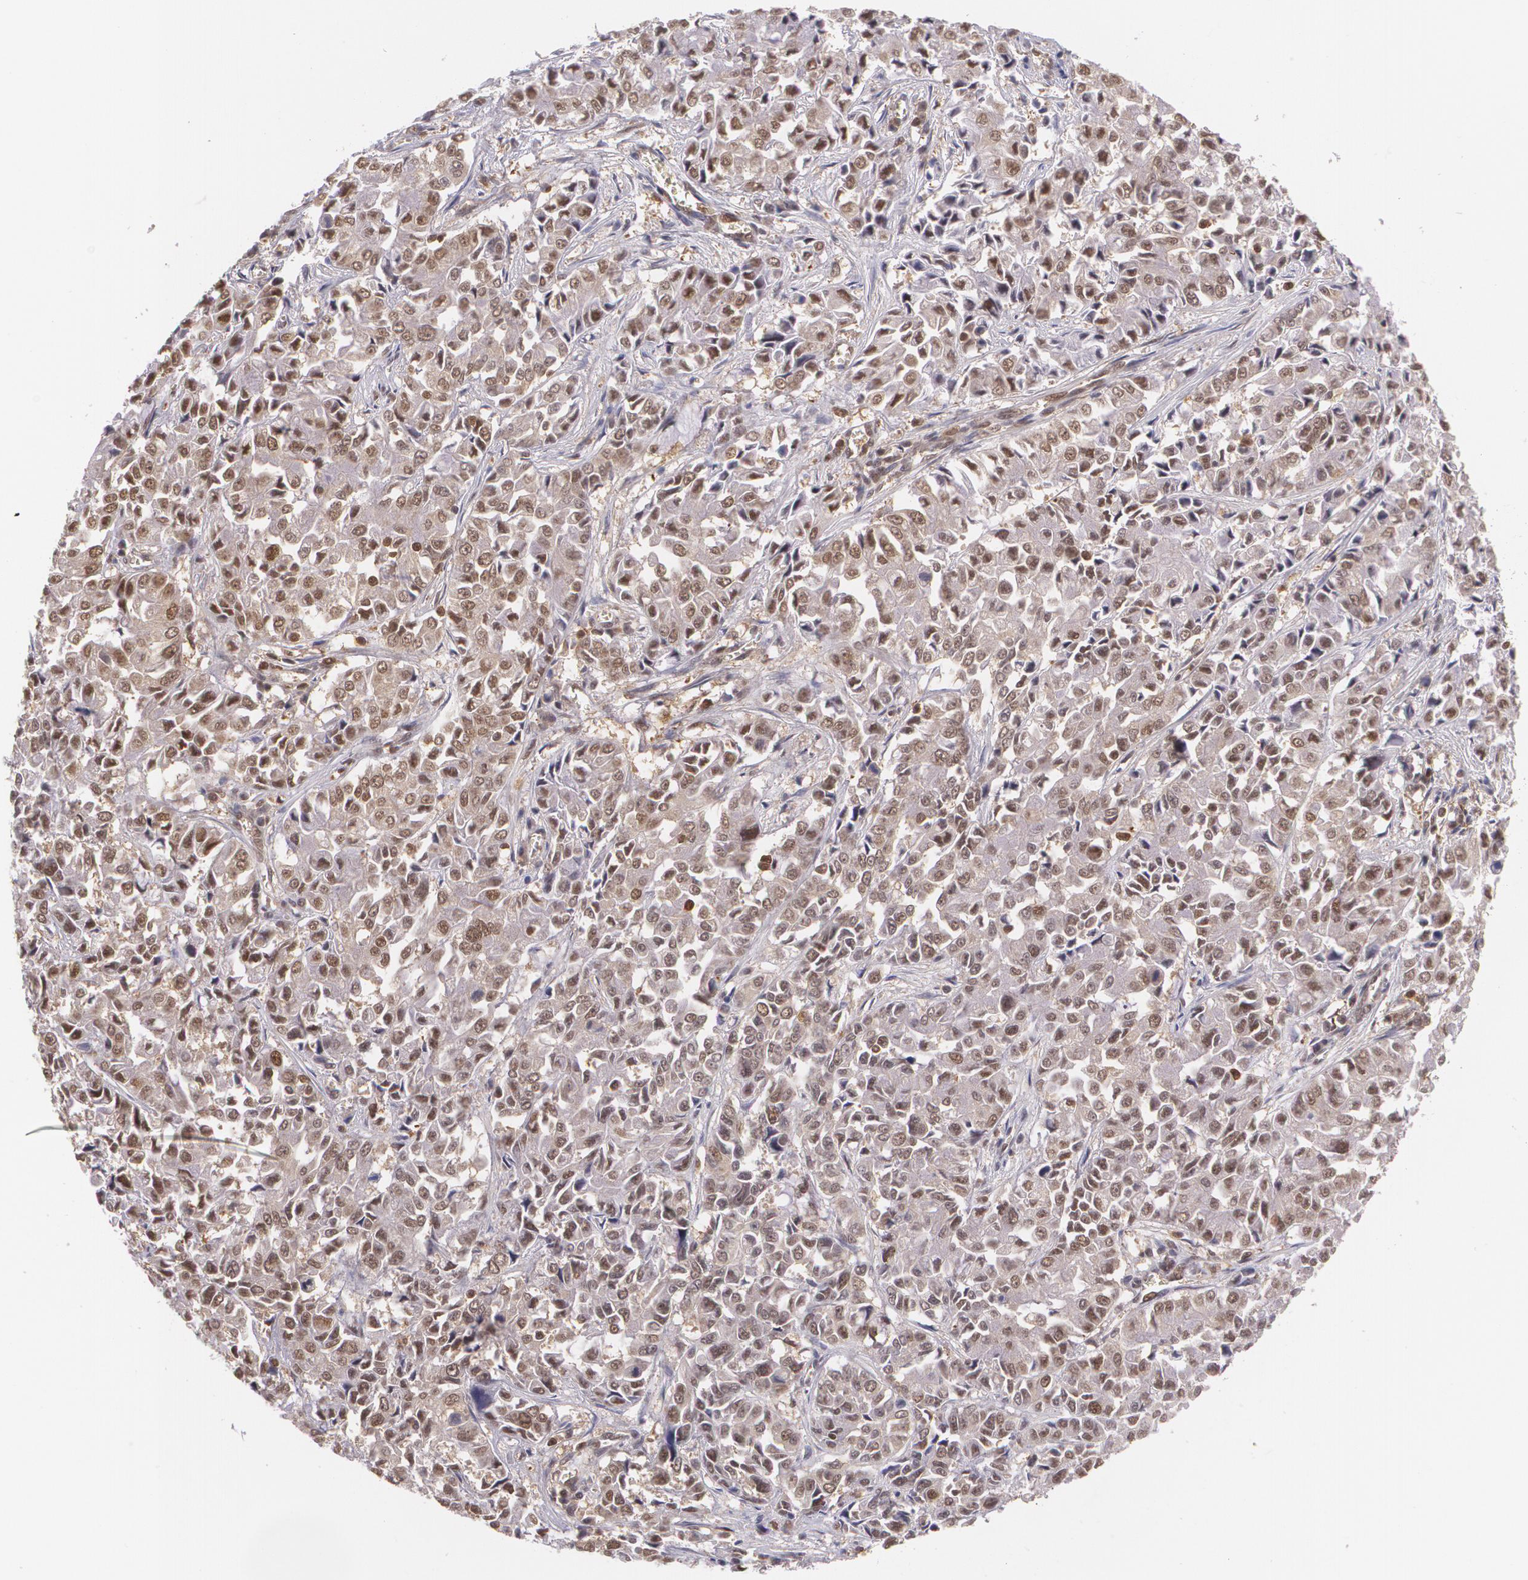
{"staining": {"intensity": "weak", "quantity": "25%-75%", "location": "cytoplasmic/membranous,nuclear"}, "tissue": "pancreatic cancer", "cell_type": "Tumor cells", "image_type": "cancer", "snomed": [{"axis": "morphology", "description": "Adenocarcinoma, NOS"}, {"axis": "topography", "description": "Pancreas"}], "caption": "Adenocarcinoma (pancreatic) was stained to show a protein in brown. There is low levels of weak cytoplasmic/membranous and nuclear expression in about 25%-75% of tumor cells.", "gene": "CUL2", "patient": {"sex": "female", "age": 52}}